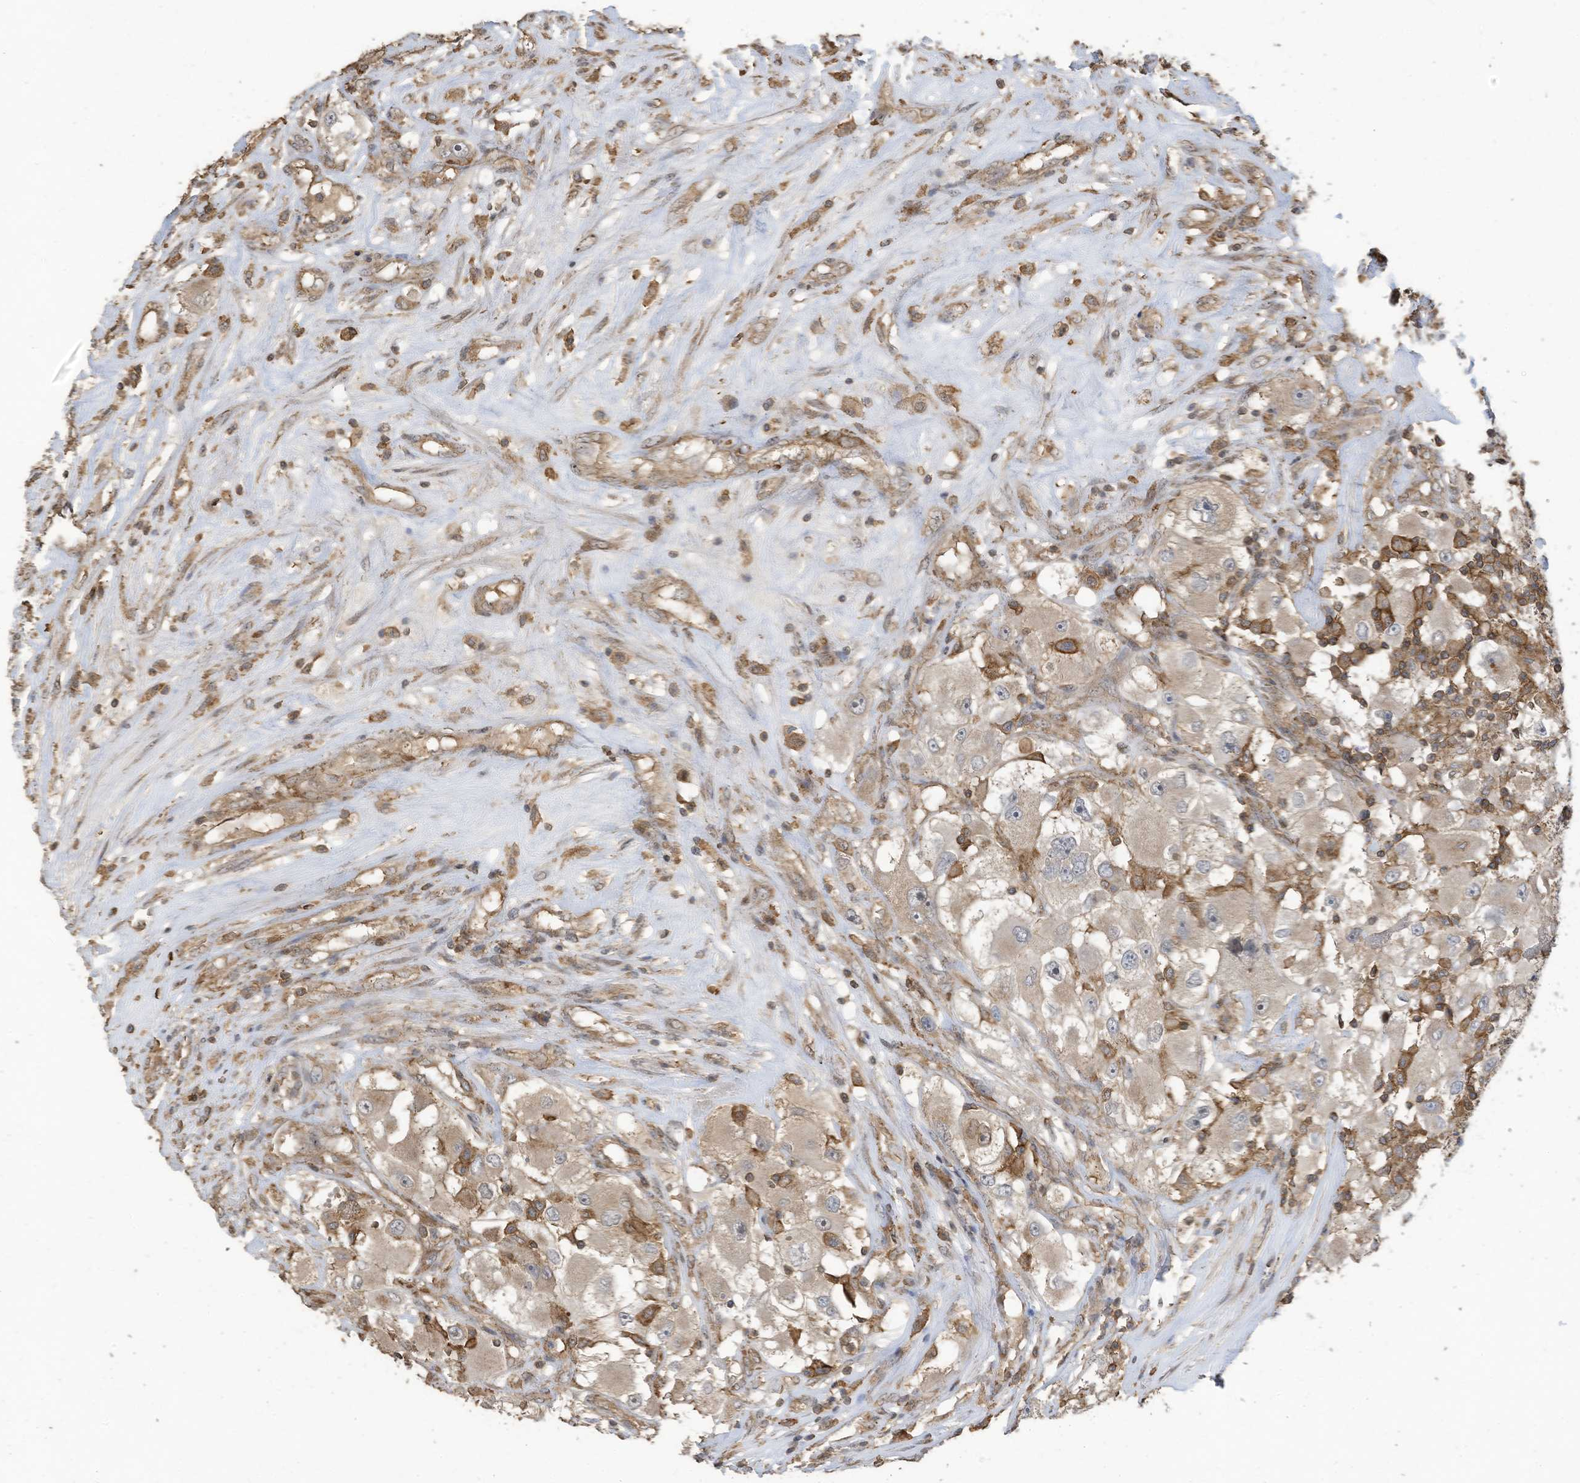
{"staining": {"intensity": "weak", "quantity": "25%-75%", "location": "cytoplasmic/membranous"}, "tissue": "renal cancer", "cell_type": "Tumor cells", "image_type": "cancer", "snomed": [{"axis": "morphology", "description": "Adenocarcinoma, NOS"}, {"axis": "topography", "description": "Kidney"}], "caption": "This is an image of IHC staining of renal cancer (adenocarcinoma), which shows weak positivity in the cytoplasmic/membranous of tumor cells.", "gene": "COX10", "patient": {"sex": "female", "age": 52}}